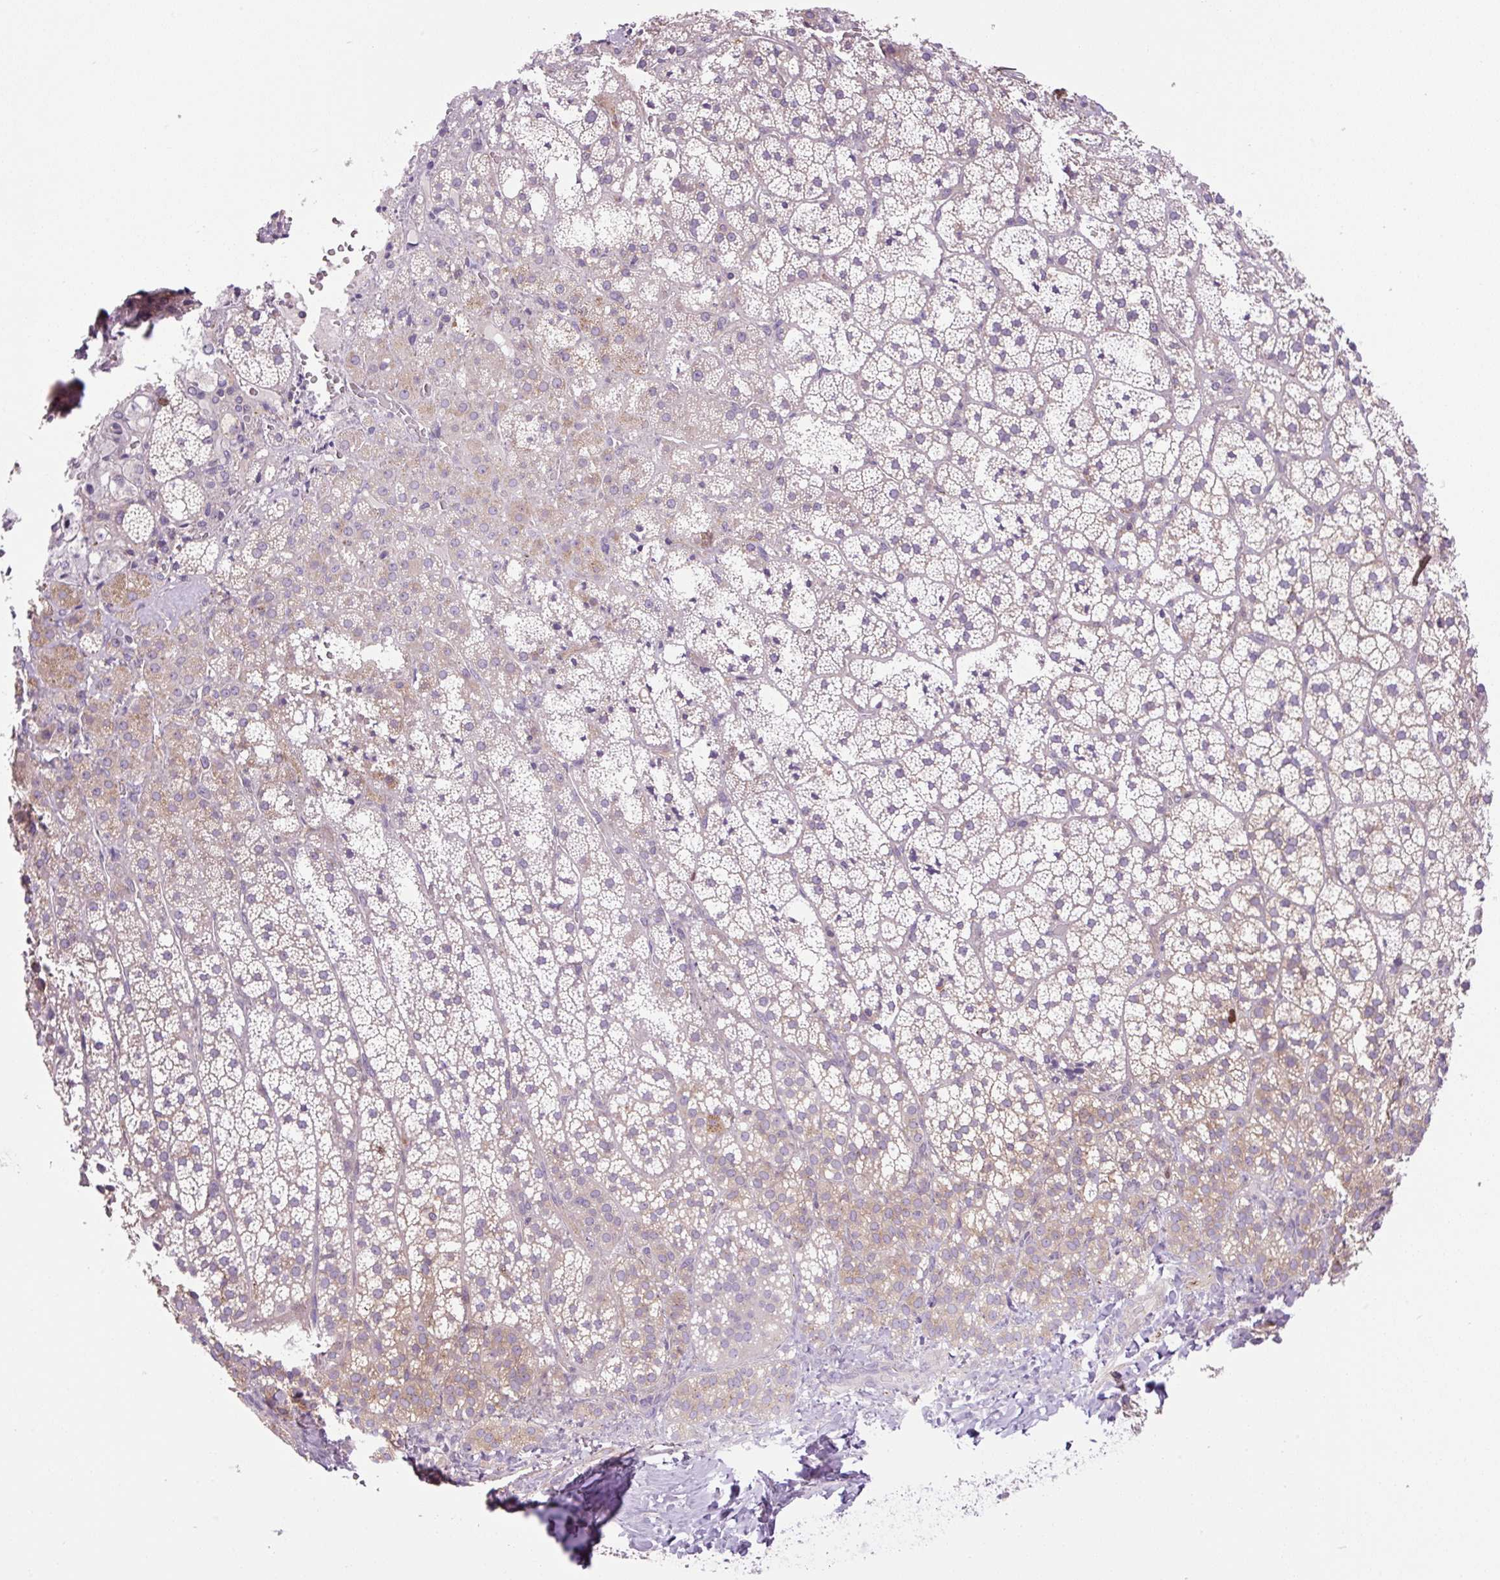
{"staining": {"intensity": "weak", "quantity": "25%-75%", "location": "cytoplasmic/membranous"}, "tissue": "adrenal gland", "cell_type": "Glandular cells", "image_type": "normal", "snomed": [{"axis": "morphology", "description": "Normal tissue, NOS"}, {"axis": "topography", "description": "Adrenal gland"}], "caption": "The histopathology image displays immunohistochemical staining of normal adrenal gland. There is weak cytoplasmic/membranous staining is appreciated in approximately 25%-75% of glandular cells.", "gene": "KIFC1", "patient": {"sex": "male", "age": 53}}